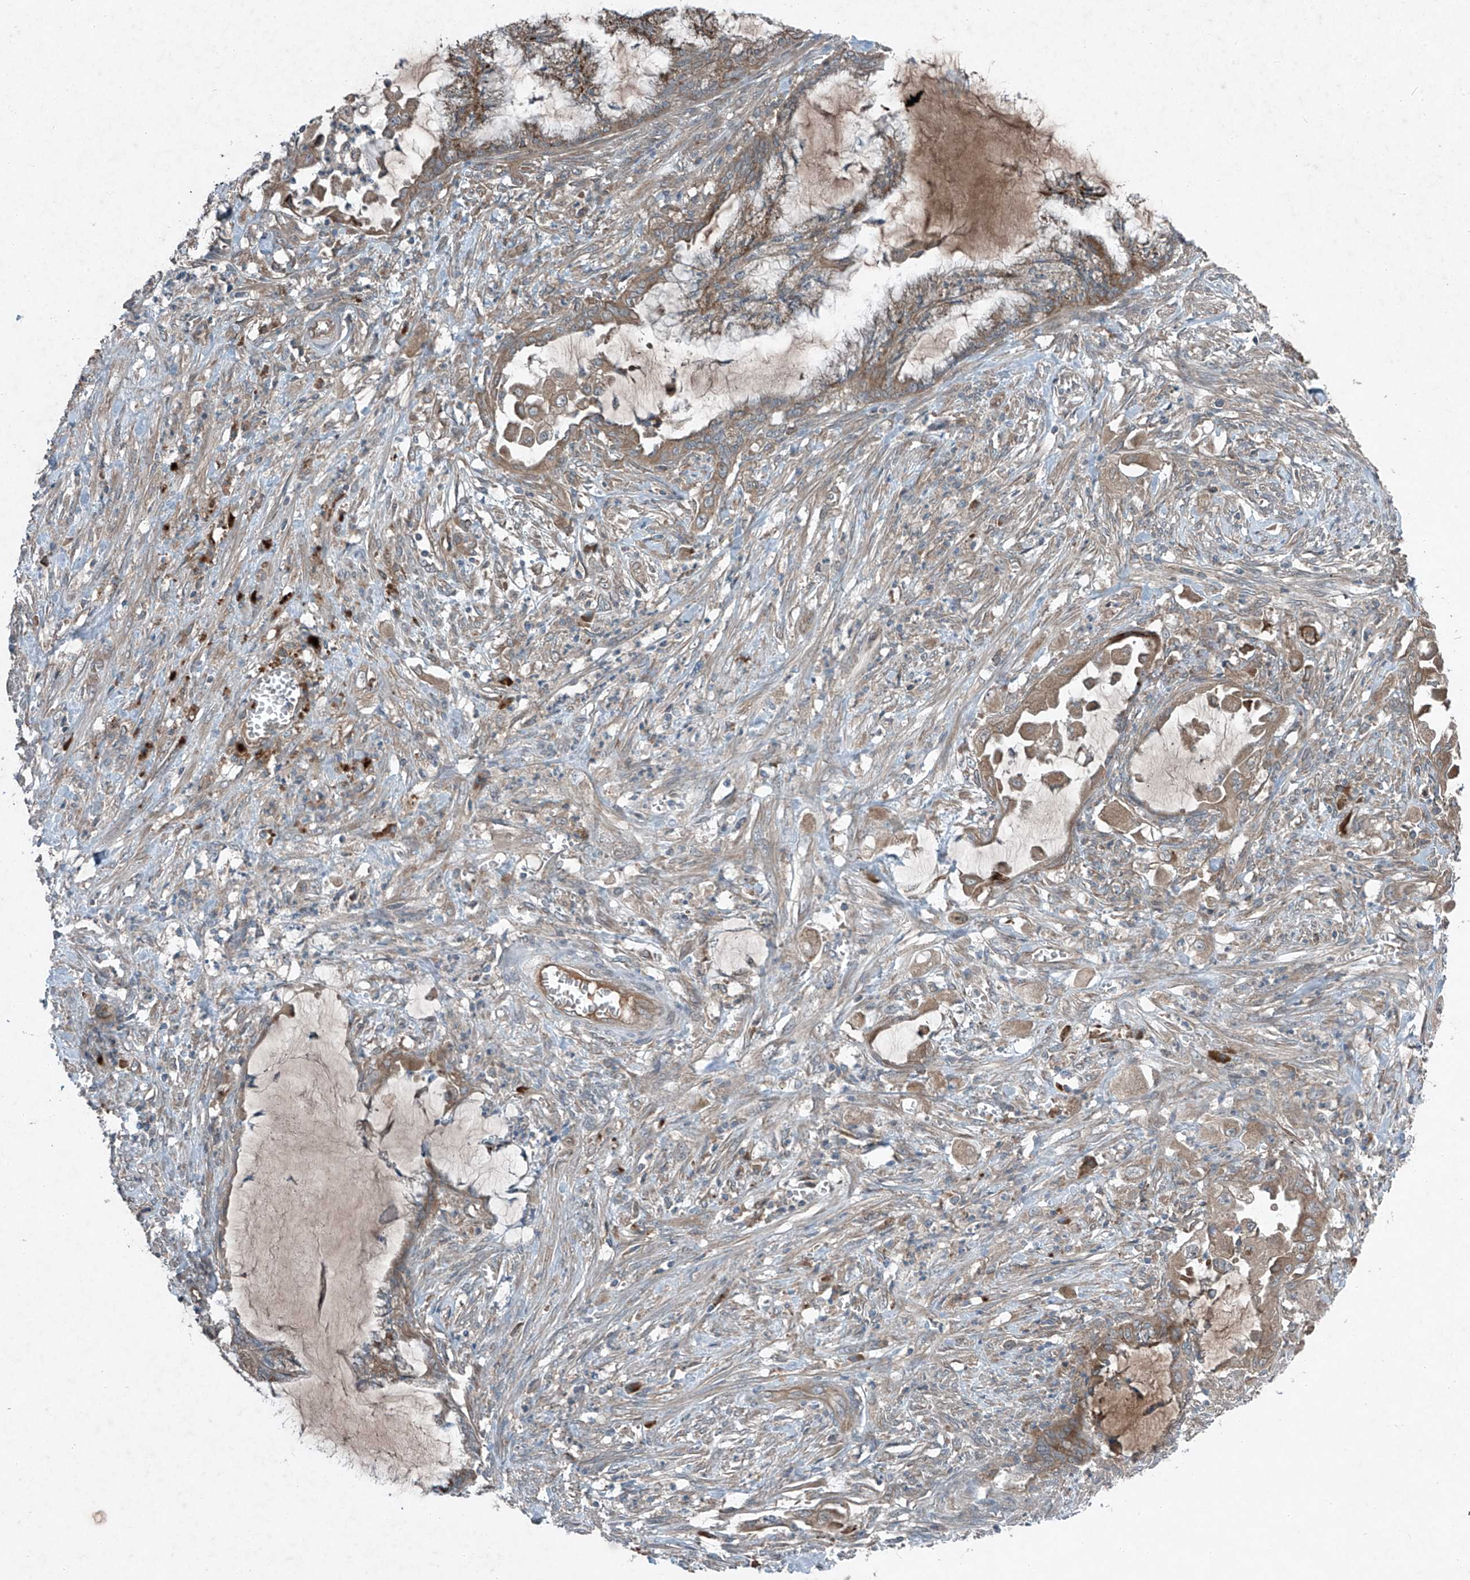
{"staining": {"intensity": "moderate", "quantity": ">75%", "location": "cytoplasmic/membranous"}, "tissue": "endometrial cancer", "cell_type": "Tumor cells", "image_type": "cancer", "snomed": [{"axis": "morphology", "description": "Adenocarcinoma, NOS"}, {"axis": "topography", "description": "Endometrium"}], "caption": "Immunohistochemistry (IHC) histopathology image of endometrial cancer (adenocarcinoma) stained for a protein (brown), which displays medium levels of moderate cytoplasmic/membranous positivity in approximately >75% of tumor cells.", "gene": "FOXRED2", "patient": {"sex": "female", "age": 86}}